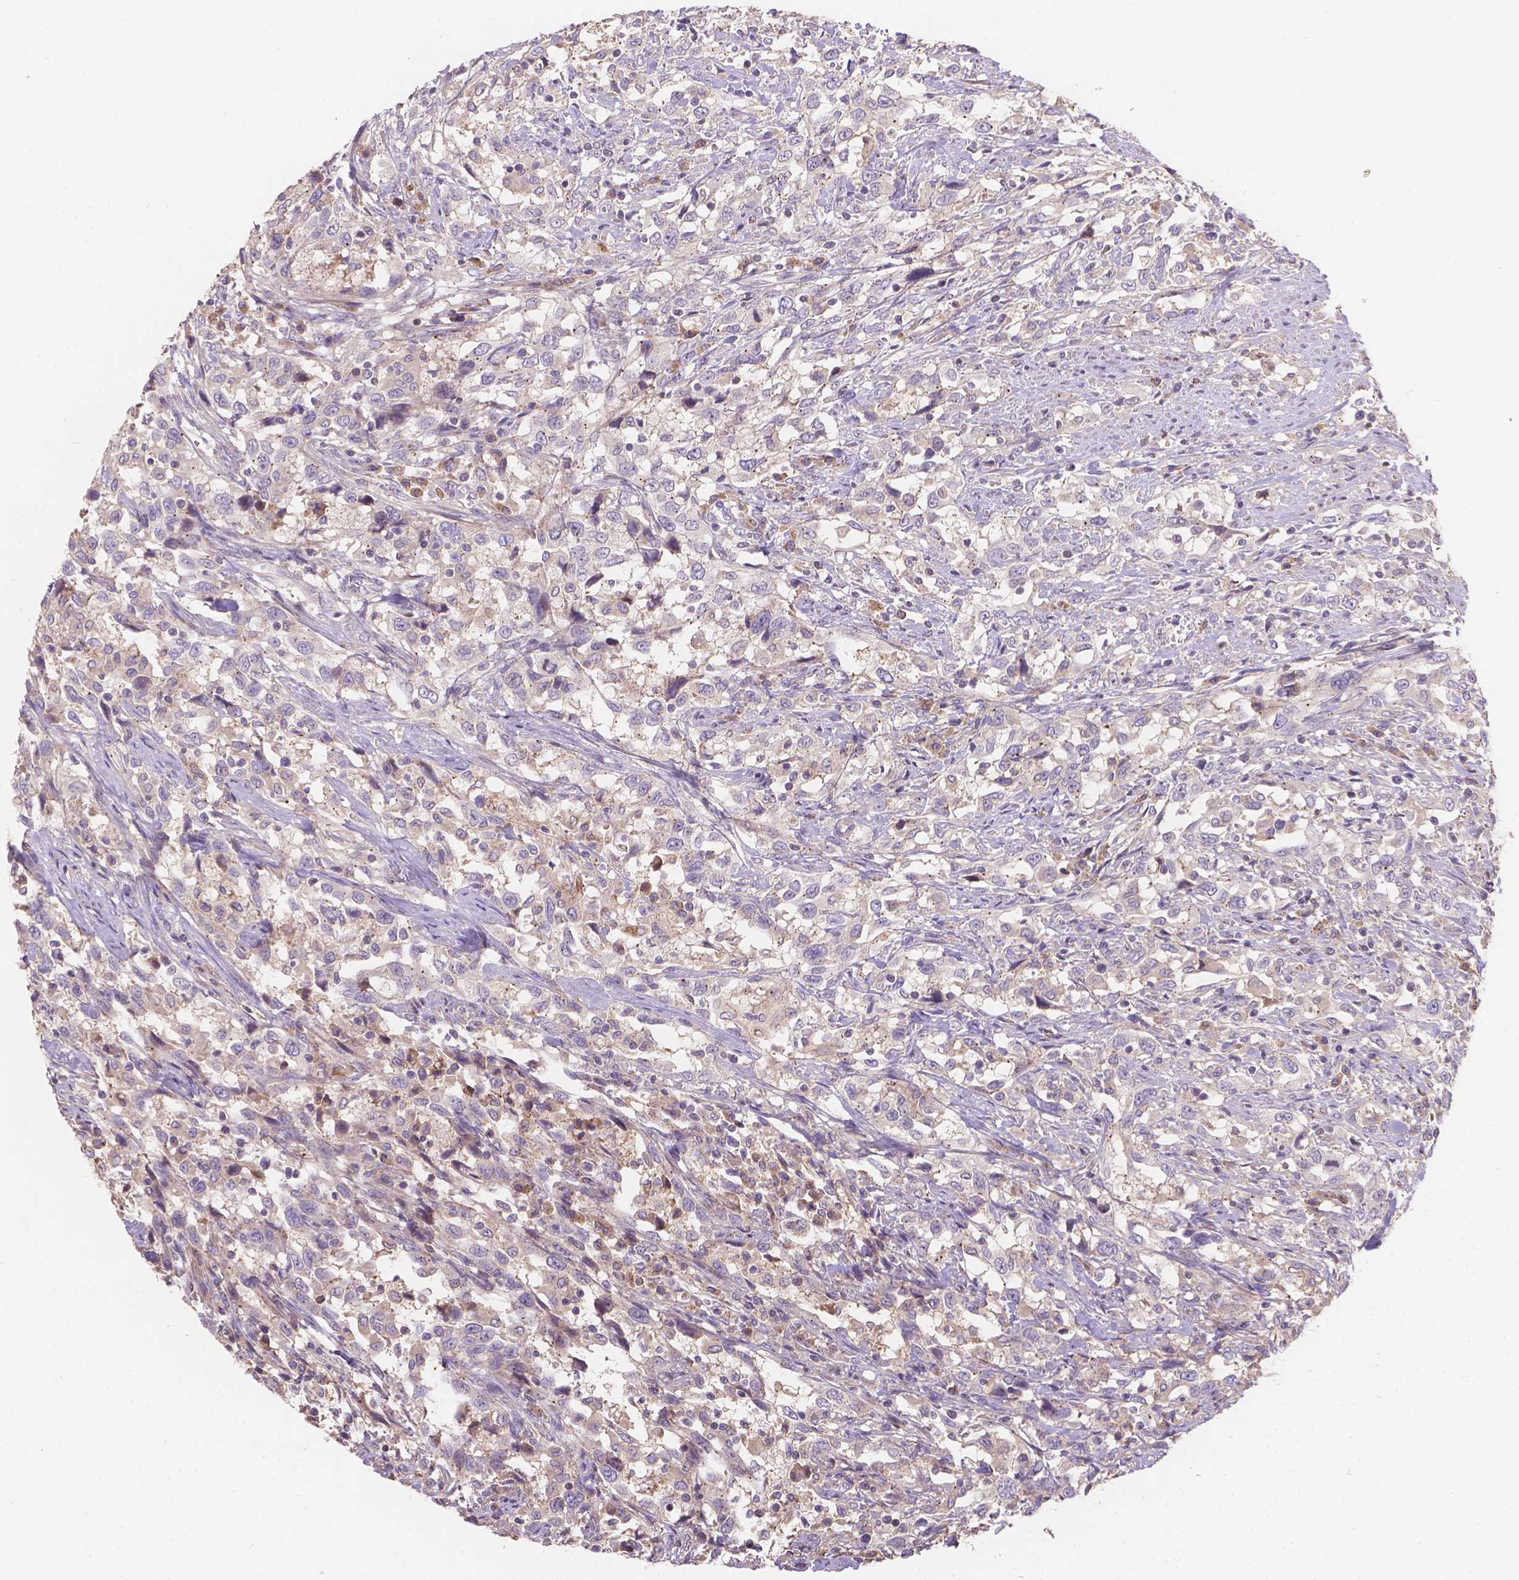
{"staining": {"intensity": "weak", "quantity": ">75%", "location": "cytoplasmic/membranous"}, "tissue": "urothelial cancer", "cell_type": "Tumor cells", "image_type": "cancer", "snomed": [{"axis": "morphology", "description": "Urothelial carcinoma, NOS"}, {"axis": "morphology", "description": "Urothelial carcinoma, High grade"}, {"axis": "topography", "description": "Urinary bladder"}], "caption": "Immunohistochemistry staining of urothelial cancer, which demonstrates low levels of weak cytoplasmic/membranous staining in approximately >75% of tumor cells indicating weak cytoplasmic/membranous protein positivity. The staining was performed using DAB (brown) for protein detection and nuclei were counterstained in hematoxylin (blue).", "gene": "CDK10", "patient": {"sex": "female", "age": 64}}